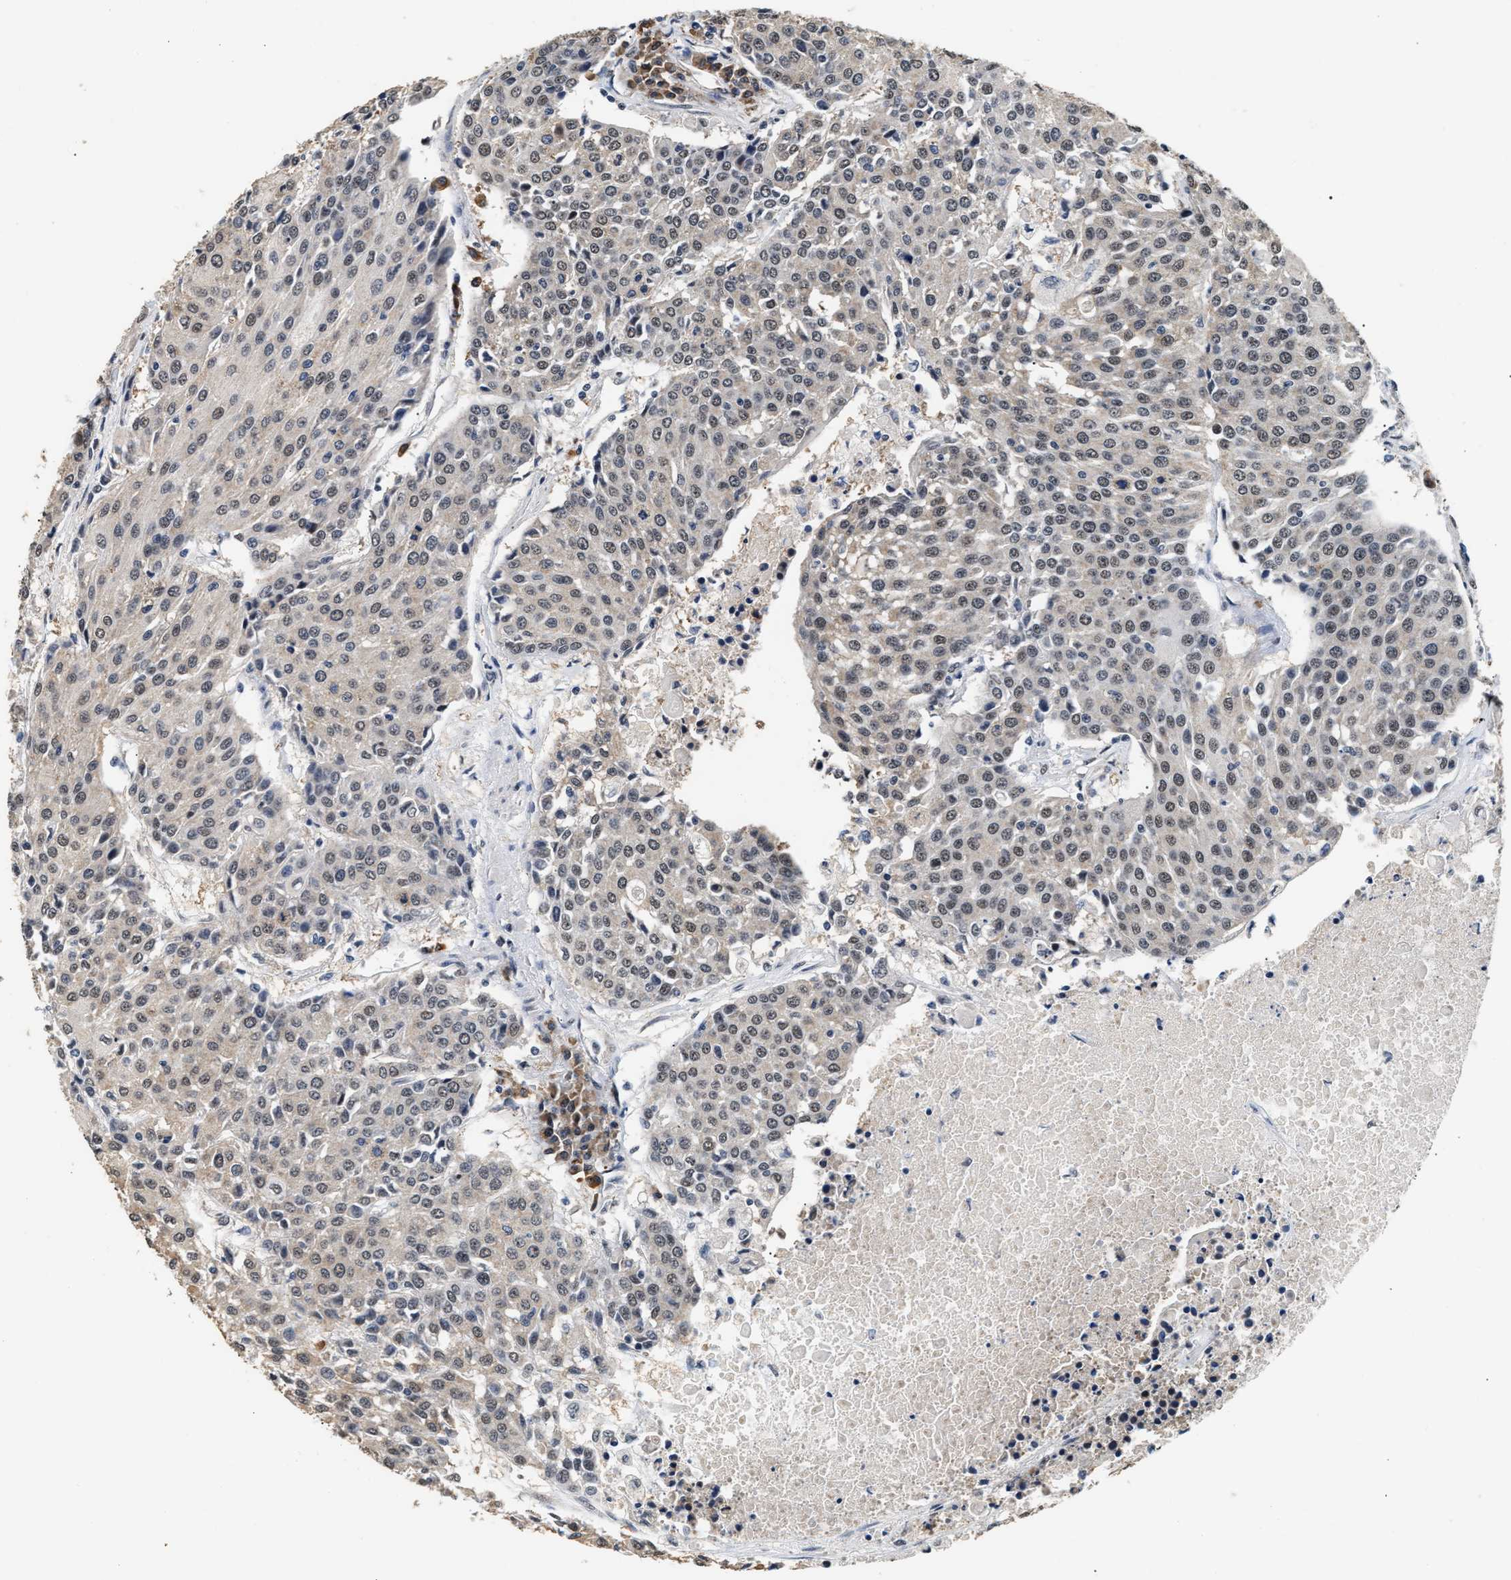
{"staining": {"intensity": "weak", "quantity": "<25%", "location": "nuclear"}, "tissue": "urothelial cancer", "cell_type": "Tumor cells", "image_type": "cancer", "snomed": [{"axis": "morphology", "description": "Urothelial carcinoma, High grade"}, {"axis": "topography", "description": "Urinary bladder"}], "caption": "Immunohistochemistry histopathology image of high-grade urothelial carcinoma stained for a protein (brown), which demonstrates no positivity in tumor cells. The staining was performed using DAB to visualize the protein expression in brown, while the nuclei were stained in blue with hematoxylin (Magnification: 20x).", "gene": "THOC1", "patient": {"sex": "female", "age": 85}}